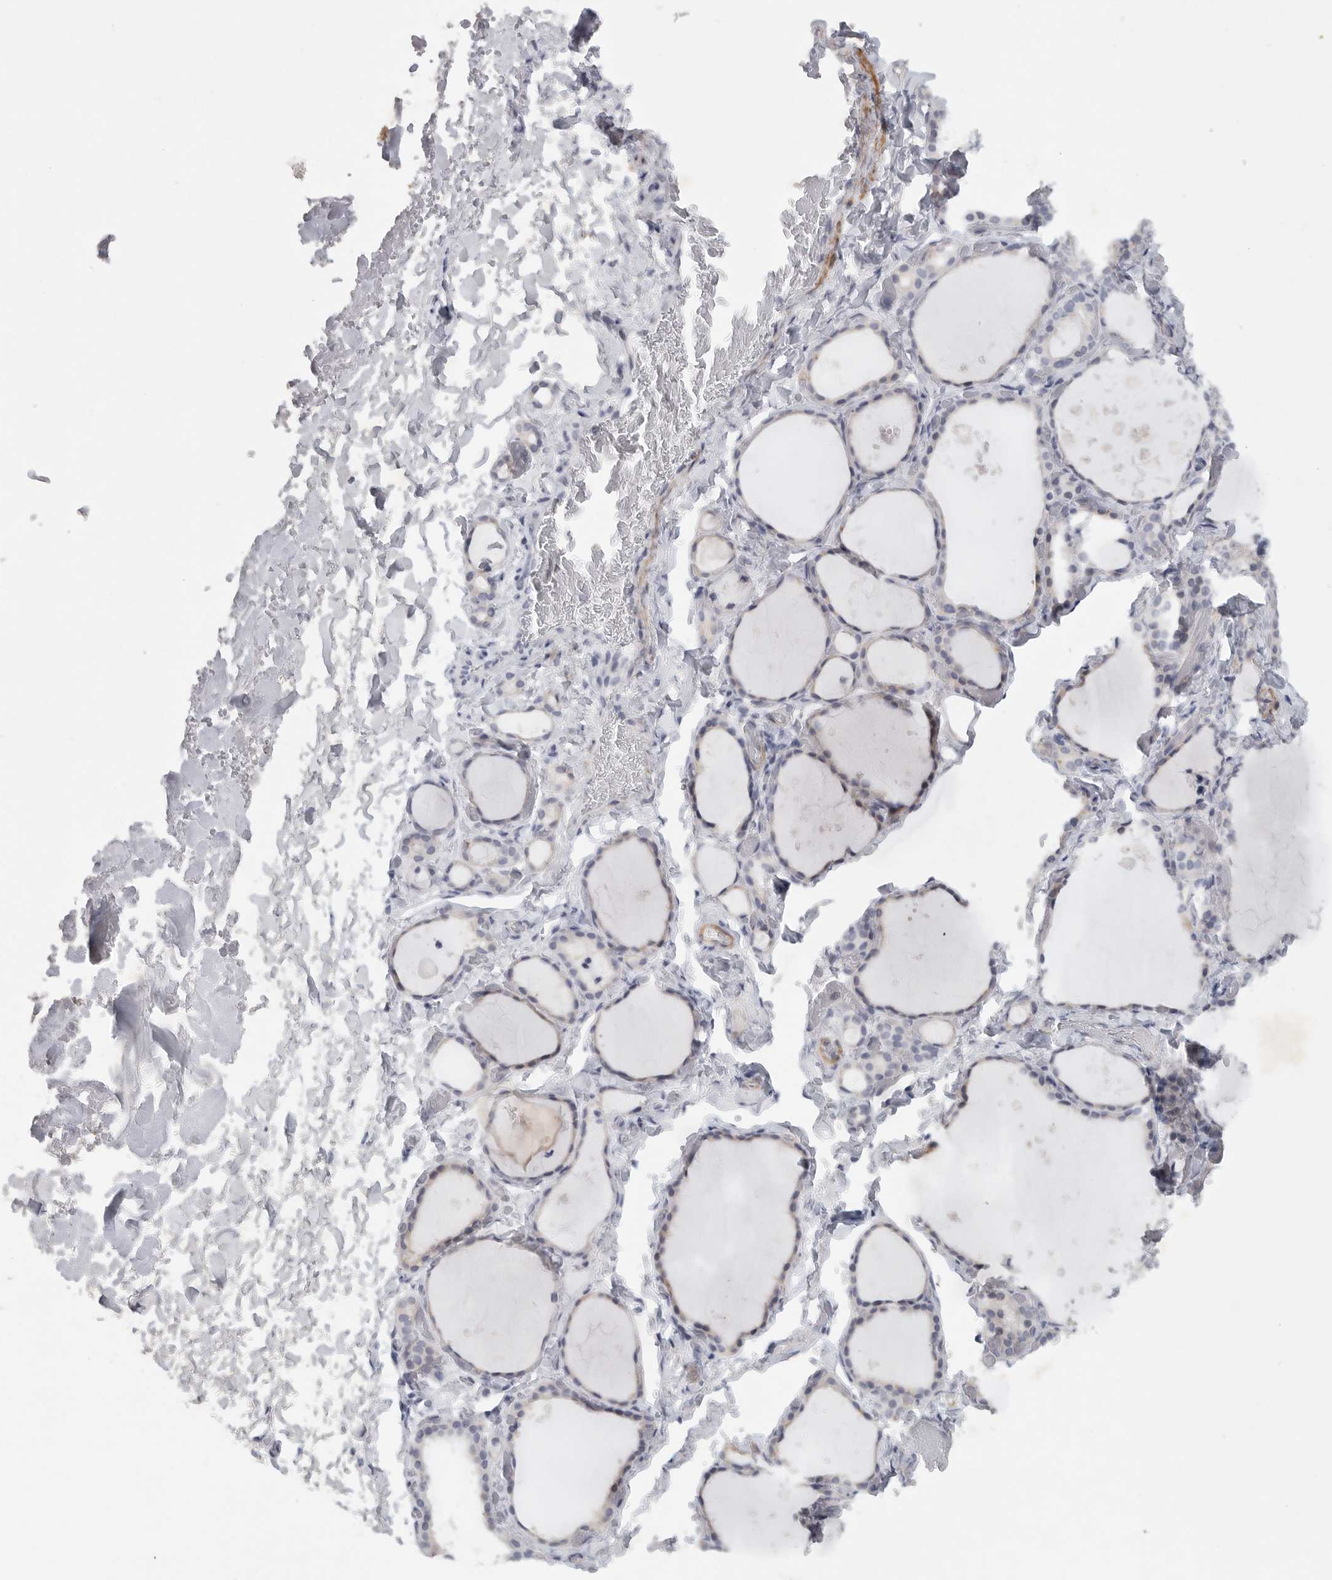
{"staining": {"intensity": "negative", "quantity": "none", "location": "none"}, "tissue": "thyroid gland", "cell_type": "Glandular cells", "image_type": "normal", "snomed": [{"axis": "morphology", "description": "Normal tissue, NOS"}, {"axis": "topography", "description": "Thyroid gland"}], "caption": "This is a photomicrograph of immunohistochemistry staining of benign thyroid gland, which shows no positivity in glandular cells. (DAB (3,3'-diaminobenzidine) immunohistochemistry (IHC) with hematoxylin counter stain).", "gene": "TNR", "patient": {"sex": "female", "age": 44}}